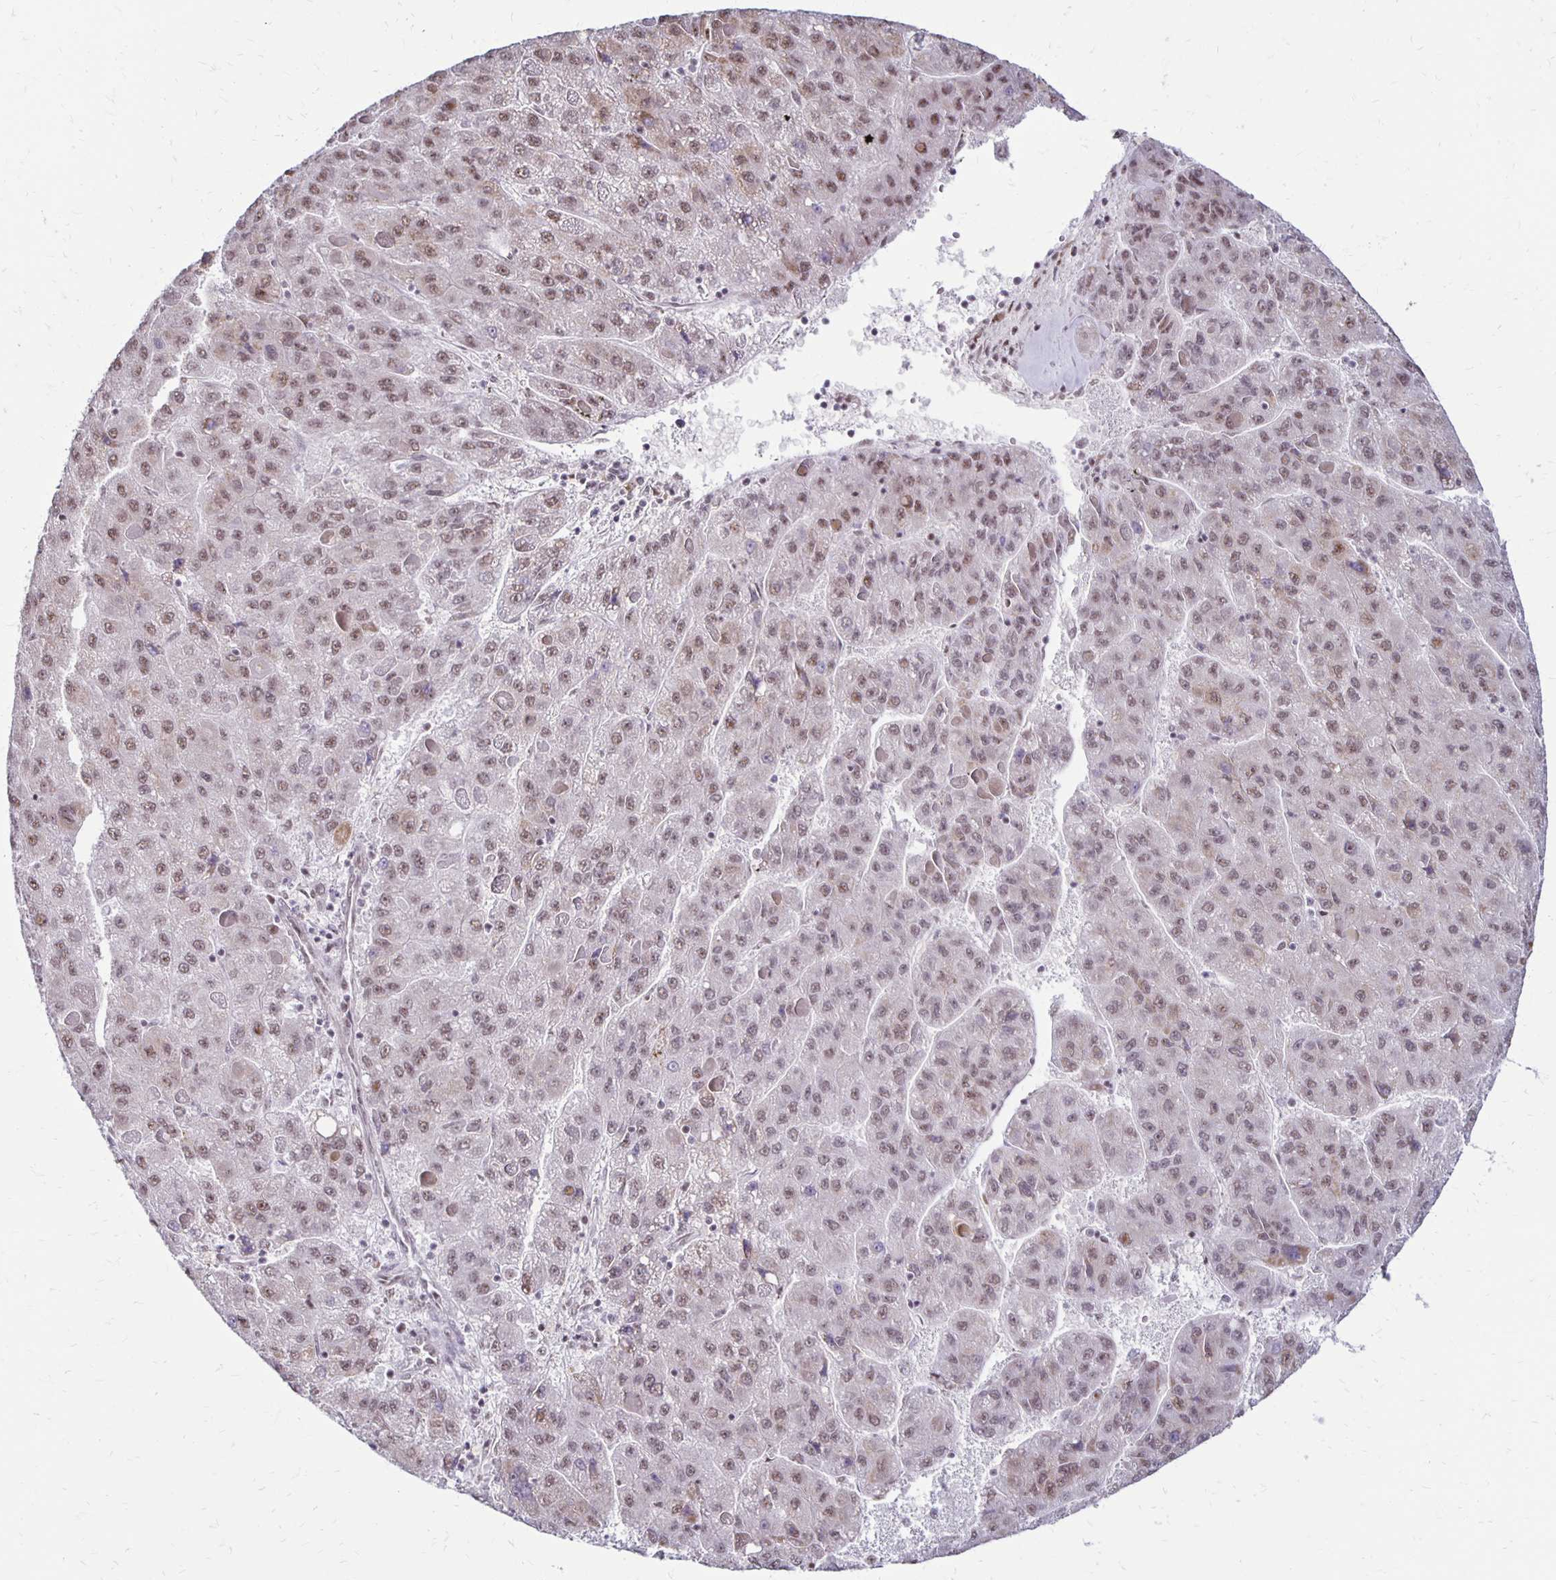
{"staining": {"intensity": "weak", "quantity": ">75%", "location": "nuclear"}, "tissue": "liver cancer", "cell_type": "Tumor cells", "image_type": "cancer", "snomed": [{"axis": "morphology", "description": "Carcinoma, Hepatocellular, NOS"}, {"axis": "topography", "description": "Liver"}], "caption": "Immunohistochemical staining of hepatocellular carcinoma (liver) displays weak nuclear protein staining in about >75% of tumor cells.", "gene": "DAGLA", "patient": {"sex": "female", "age": 82}}